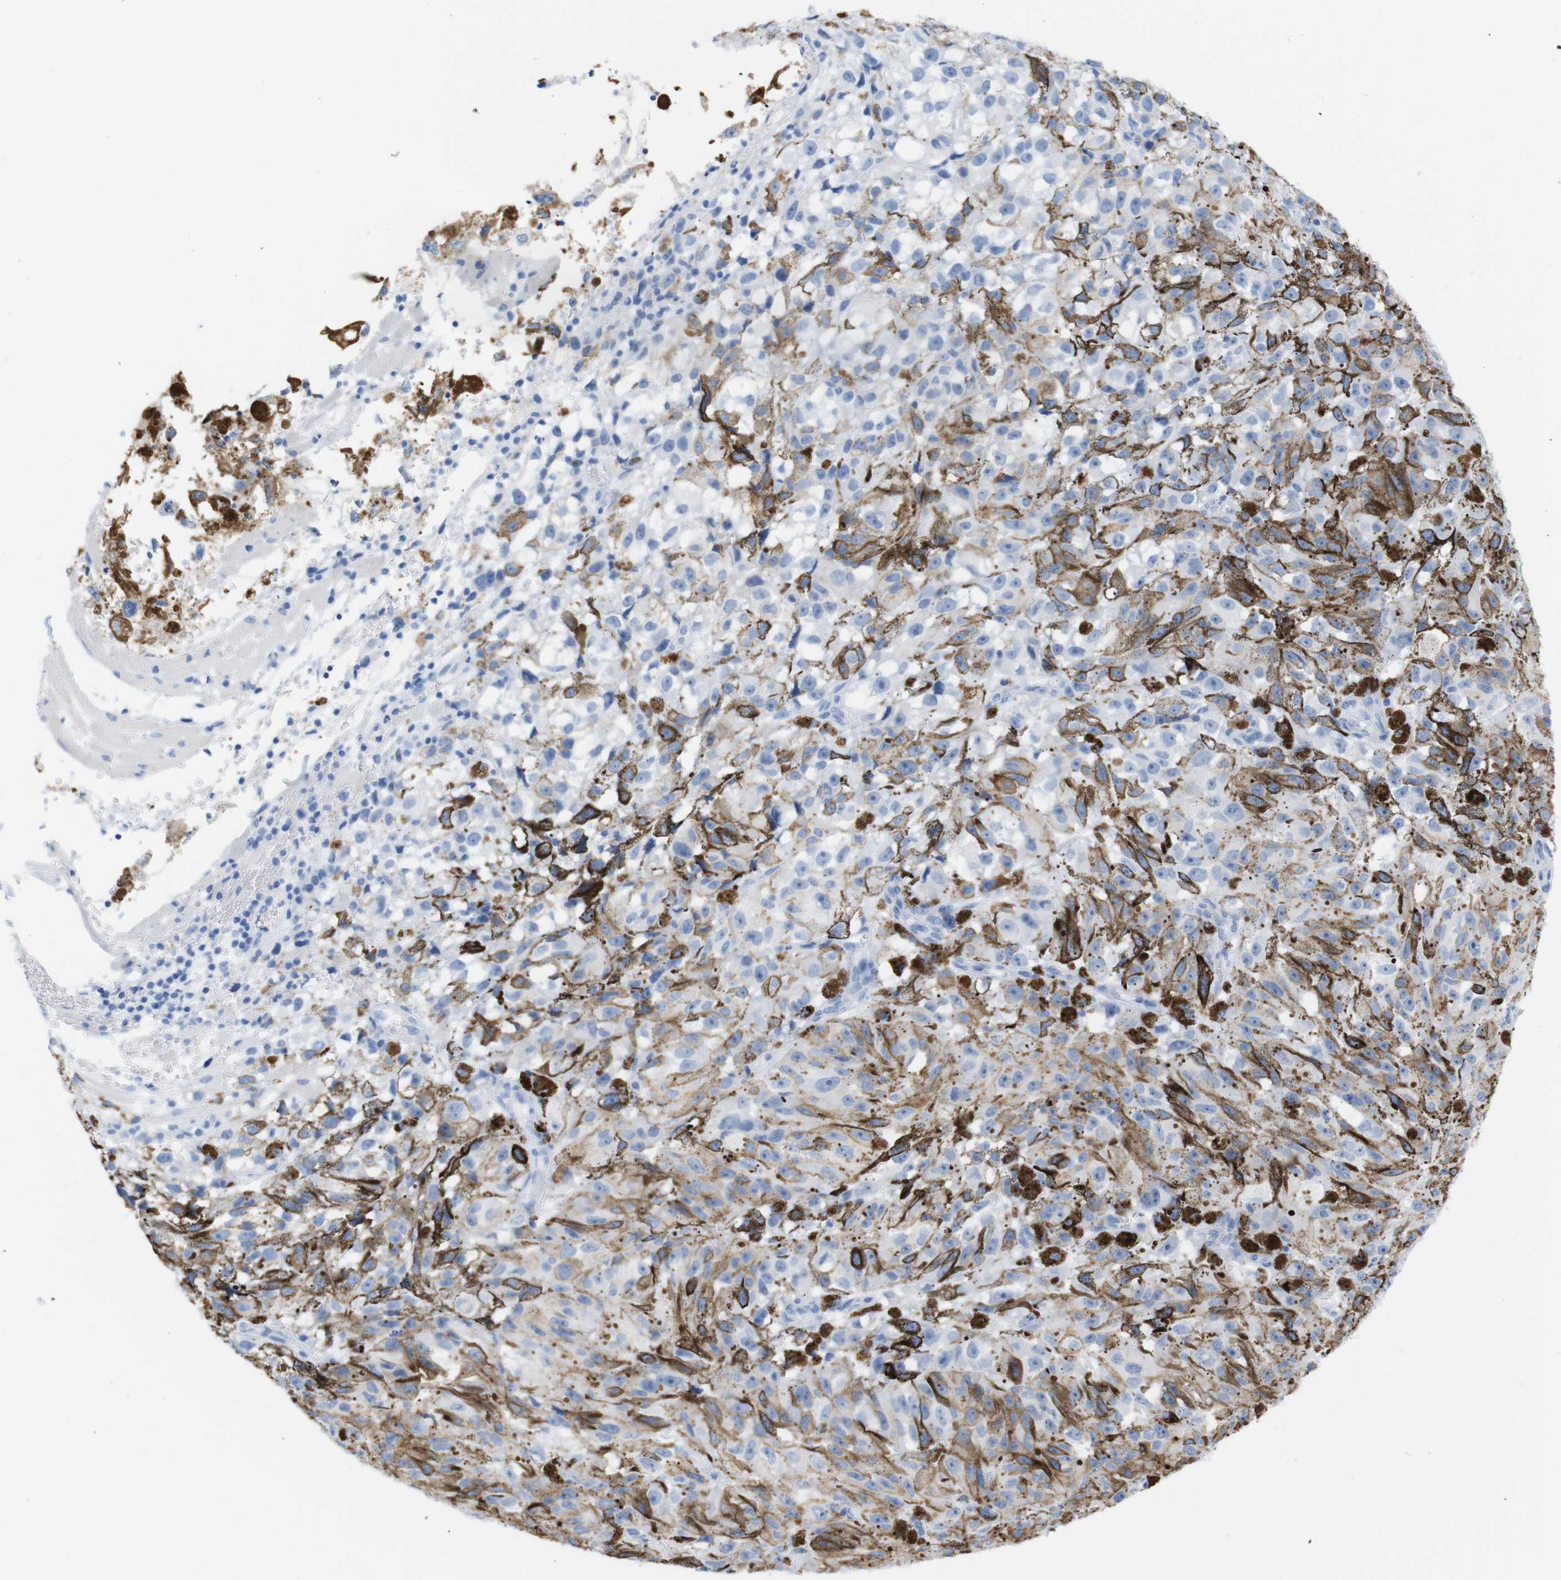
{"staining": {"intensity": "negative", "quantity": "none", "location": "none"}, "tissue": "melanoma", "cell_type": "Tumor cells", "image_type": "cancer", "snomed": [{"axis": "morphology", "description": "Malignant melanoma, NOS"}, {"axis": "topography", "description": "Skin"}], "caption": "The histopathology image exhibits no significant staining in tumor cells of malignant melanoma. (Stains: DAB (3,3'-diaminobenzidine) immunohistochemistry (IHC) with hematoxylin counter stain, Microscopy: brightfield microscopy at high magnification).", "gene": "LAG3", "patient": {"sex": "female", "age": 104}}